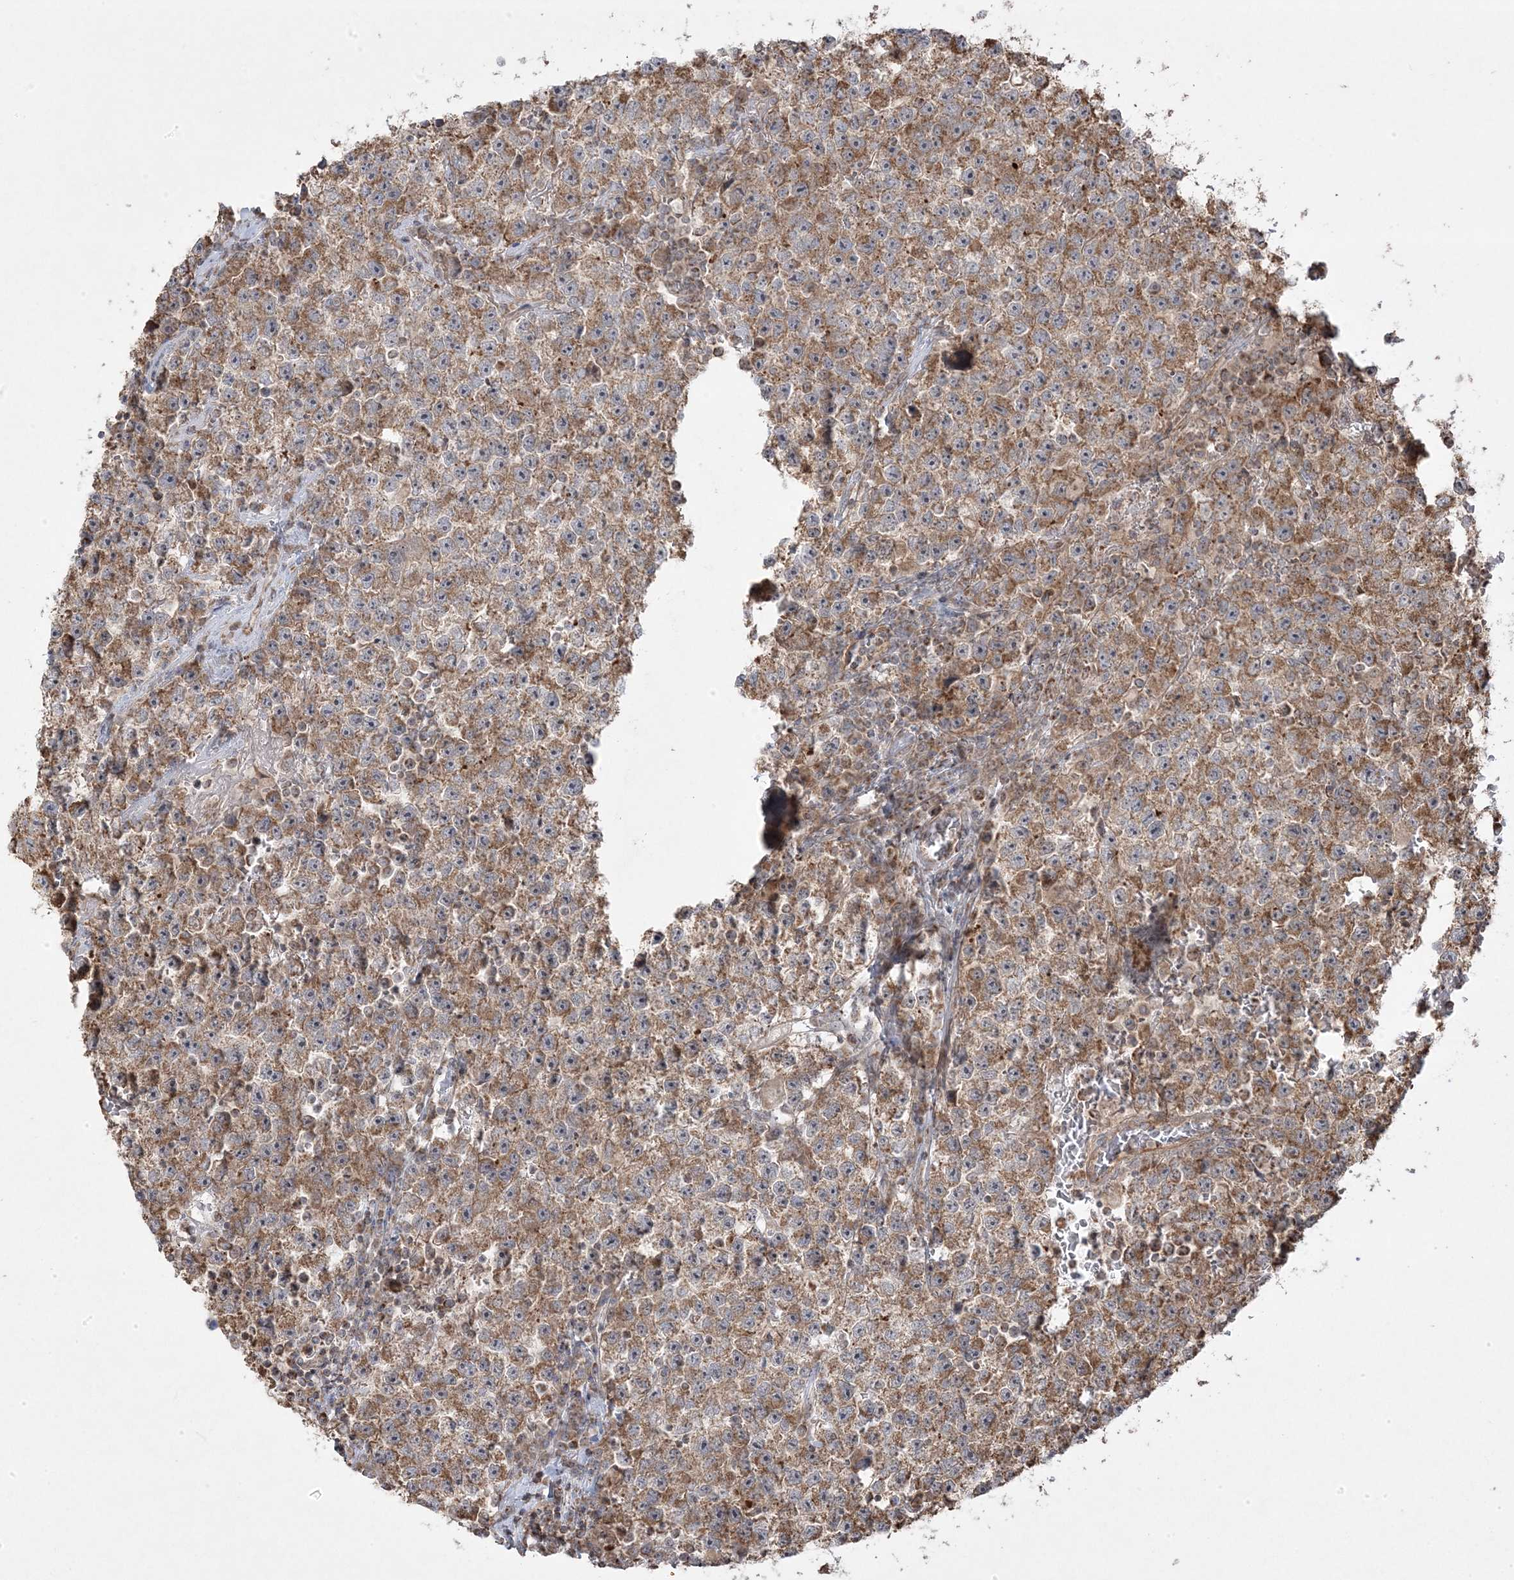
{"staining": {"intensity": "moderate", "quantity": ">75%", "location": "cytoplasmic/membranous"}, "tissue": "testis cancer", "cell_type": "Tumor cells", "image_type": "cancer", "snomed": [{"axis": "morphology", "description": "Seminoma, NOS"}, {"axis": "topography", "description": "Testis"}], "caption": "Testis seminoma stained with immunohistochemistry reveals moderate cytoplasmic/membranous expression in about >75% of tumor cells.", "gene": "CLUAP1", "patient": {"sex": "male", "age": 22}}